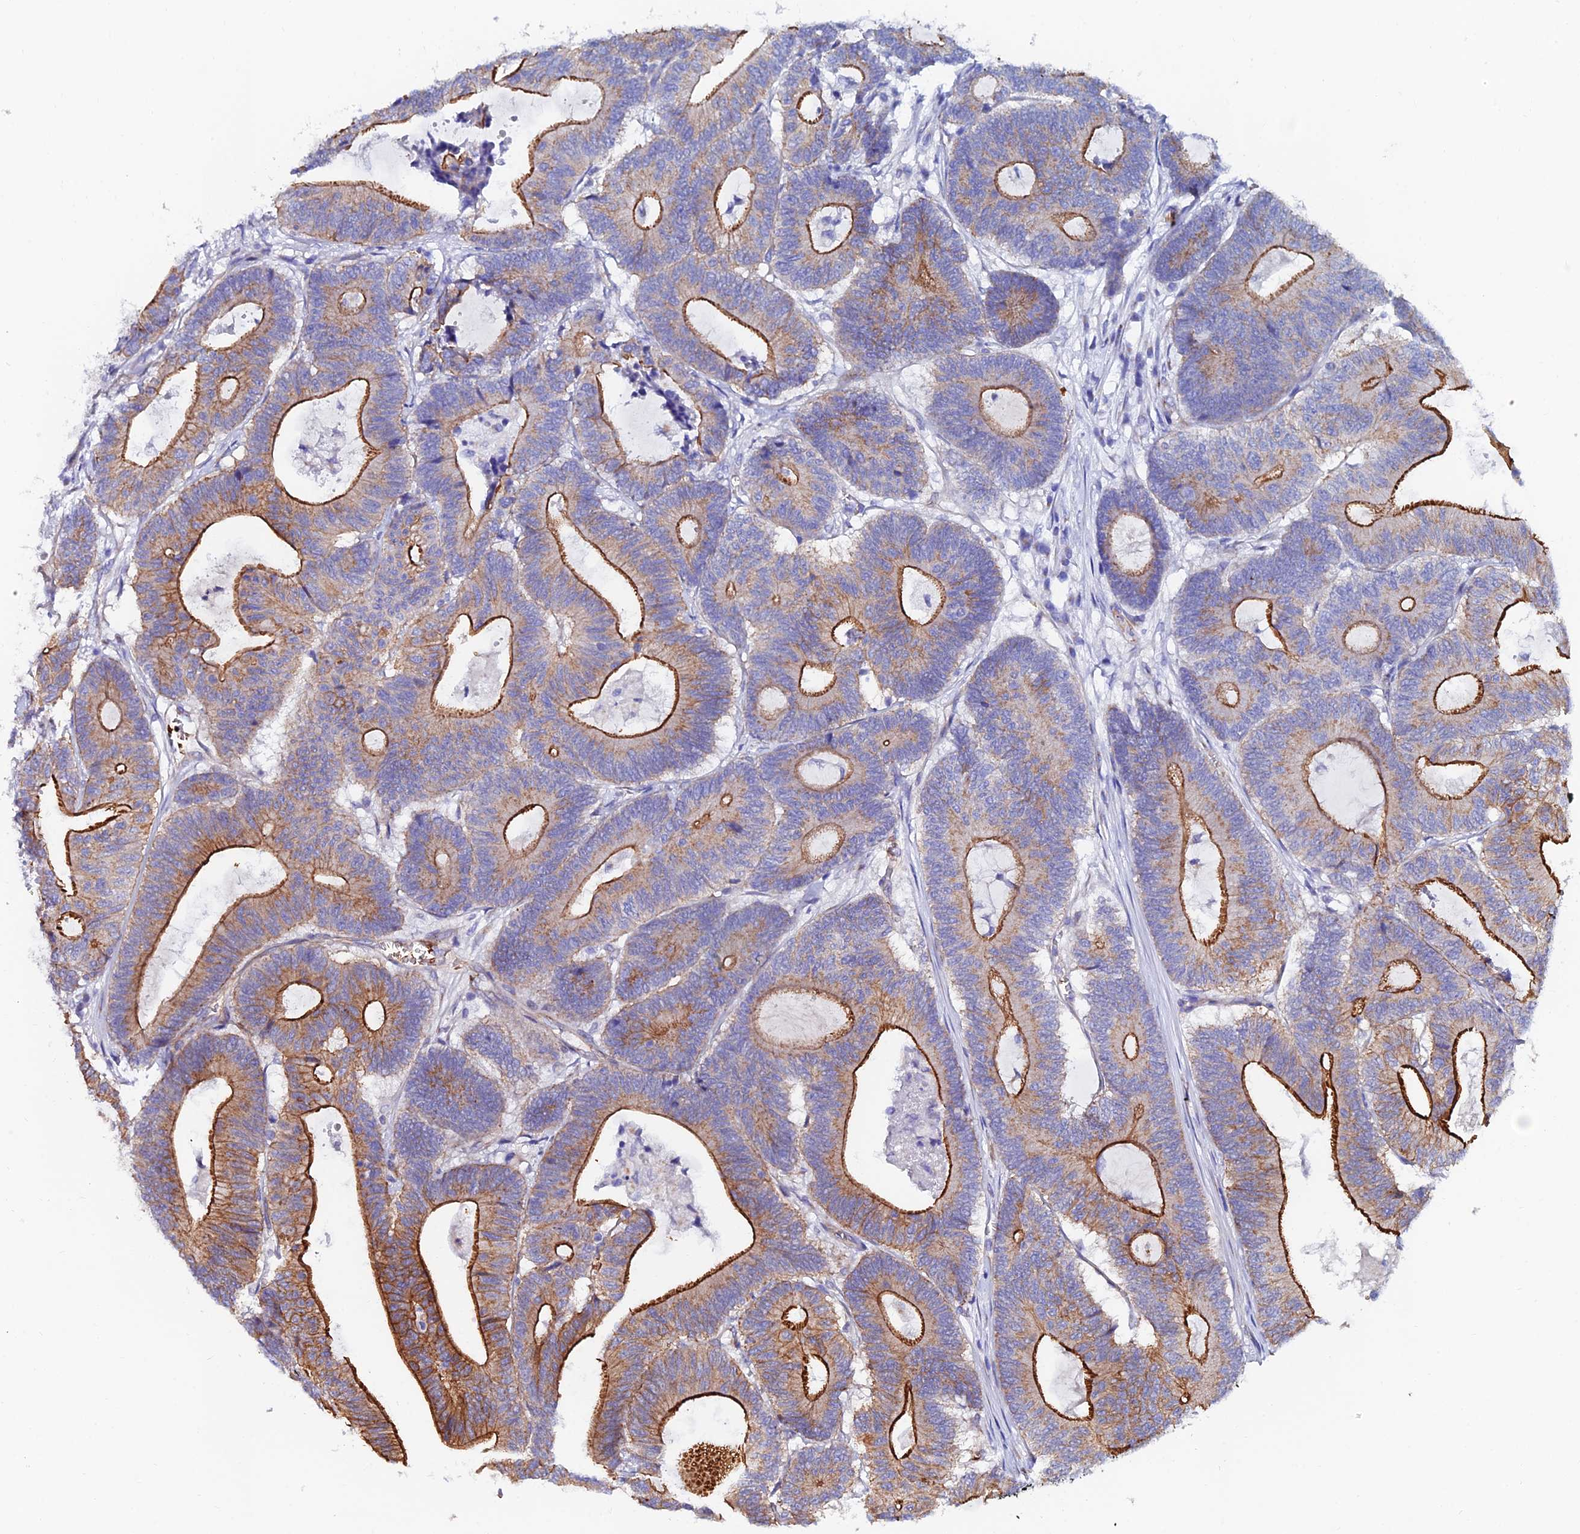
{"staining": {"intensity": "moderate", "quantity": ">75%", "location": "cytoplasmic/membranous"}, "tissue": "colorectal cancer", "cell_type": "Tumor cells", "image_type": "cancer", "snomed": [{"axis": "morphology", "description": "Adenocarcinoma, NOS"}, {"axis": "topography", "description": "Colon"}], "caption": "An immunohistochemistry histopathology image of neoplastic tissue is shown. Protein staining in brown shows moderate cytoplasmic/membranous positivity in colorectal cancer within tumor cells.", "gene": "ADGRF3", "patient": {"sex": "female", "age": 84}}